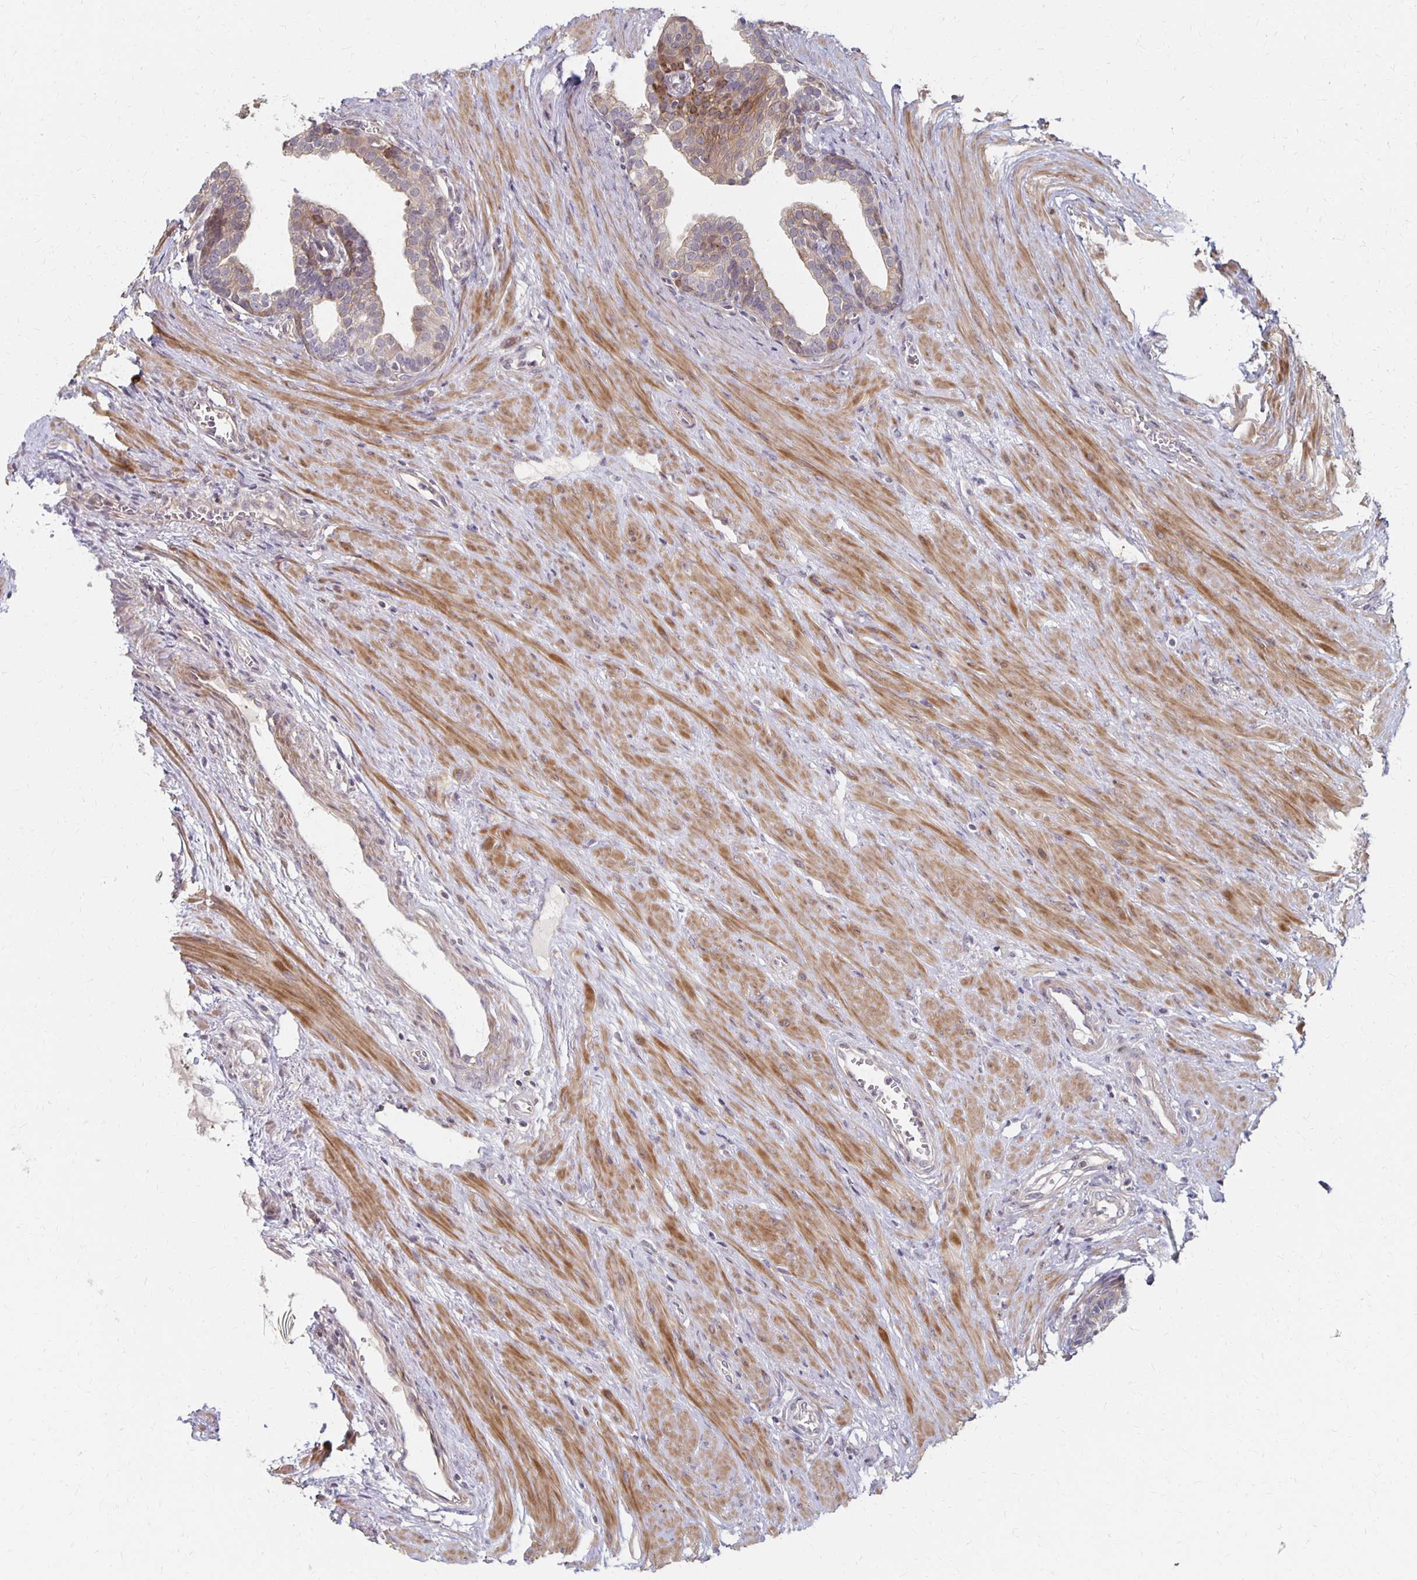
{"staining": {"intensity": "moderate", "quantity": "<25%", "location": "cytoplasmic/membranous"}, "tissue": "prostate", "cell_type": "Glandular cells", "image_type": "normal", "snomed": [{"axis": "morphology", "description": "Normal tissue, NOS"}, {"axis": "topography", "description": "Prostate"}, {"axis": "topography", "description": "Peripheral nerve tissue"}], "caption": "Moderate cytoplasmic/membranous staining is present in about <25% of glandular cells in unremarkable prostate. (DAB (3,3'-diaminobenzidine) = brown stain, brightfield microscopy at high magnification).", "gene": "PRKCB", "patient": {"sex": "male", "age": 55}}